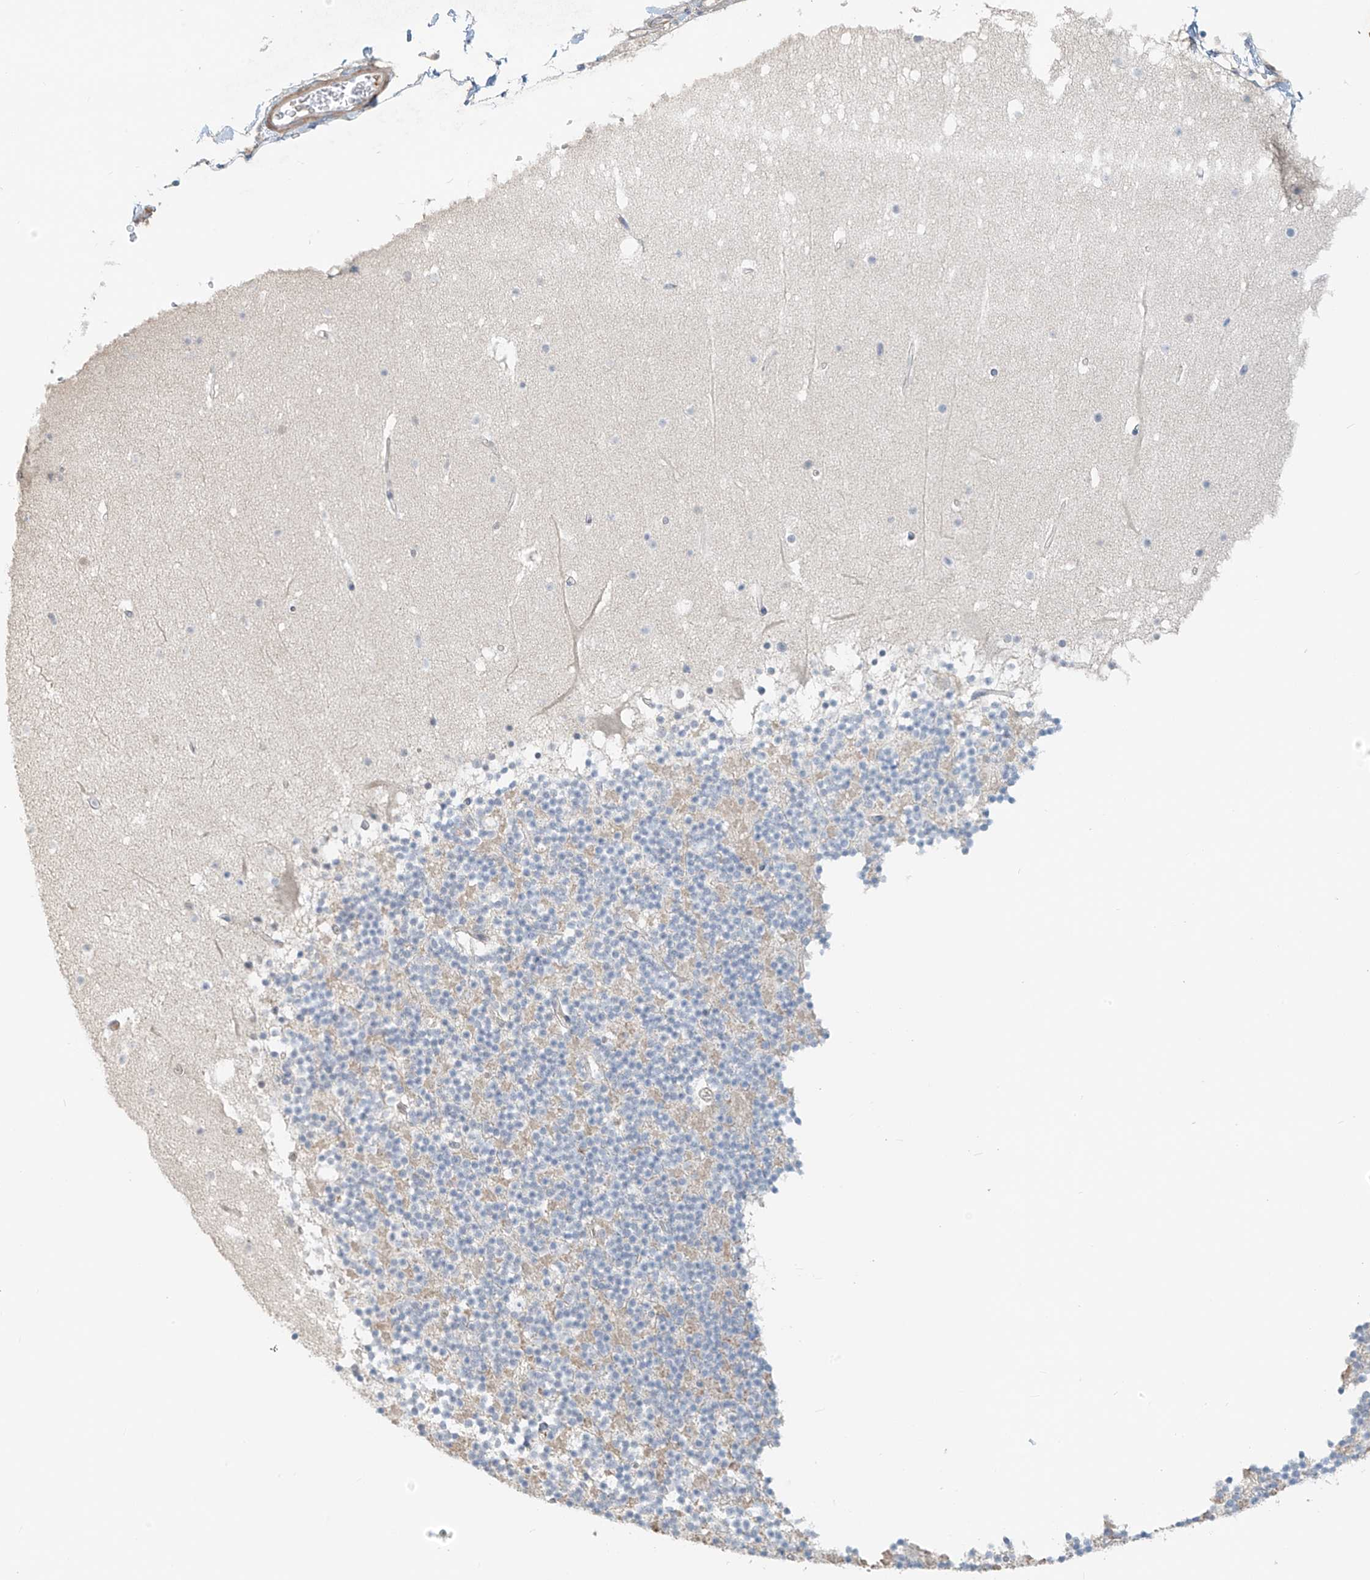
{"staining": {"intensity": "negative", "quantity": "none", "location": "none"}, "tissue": "cerebellum", "cell_type": "Cells in granular layer", "image_type": "normal", "snomed": [{"axis": "morphology", "description": "Normal tissue, NOS"}, {"axis": "topography", "description": "Cerebellum"}], "caption": "A micrograph of human cerebellum is negative for staining in cells in granular layer. Brightfield microscopy of immunohistochemistry (IHC) stained with DAB (brown) and hematoxylin (blue), captured at high magnification.", "gene": "ABCD1", "patient": {"sex": "male", "age": 57}}